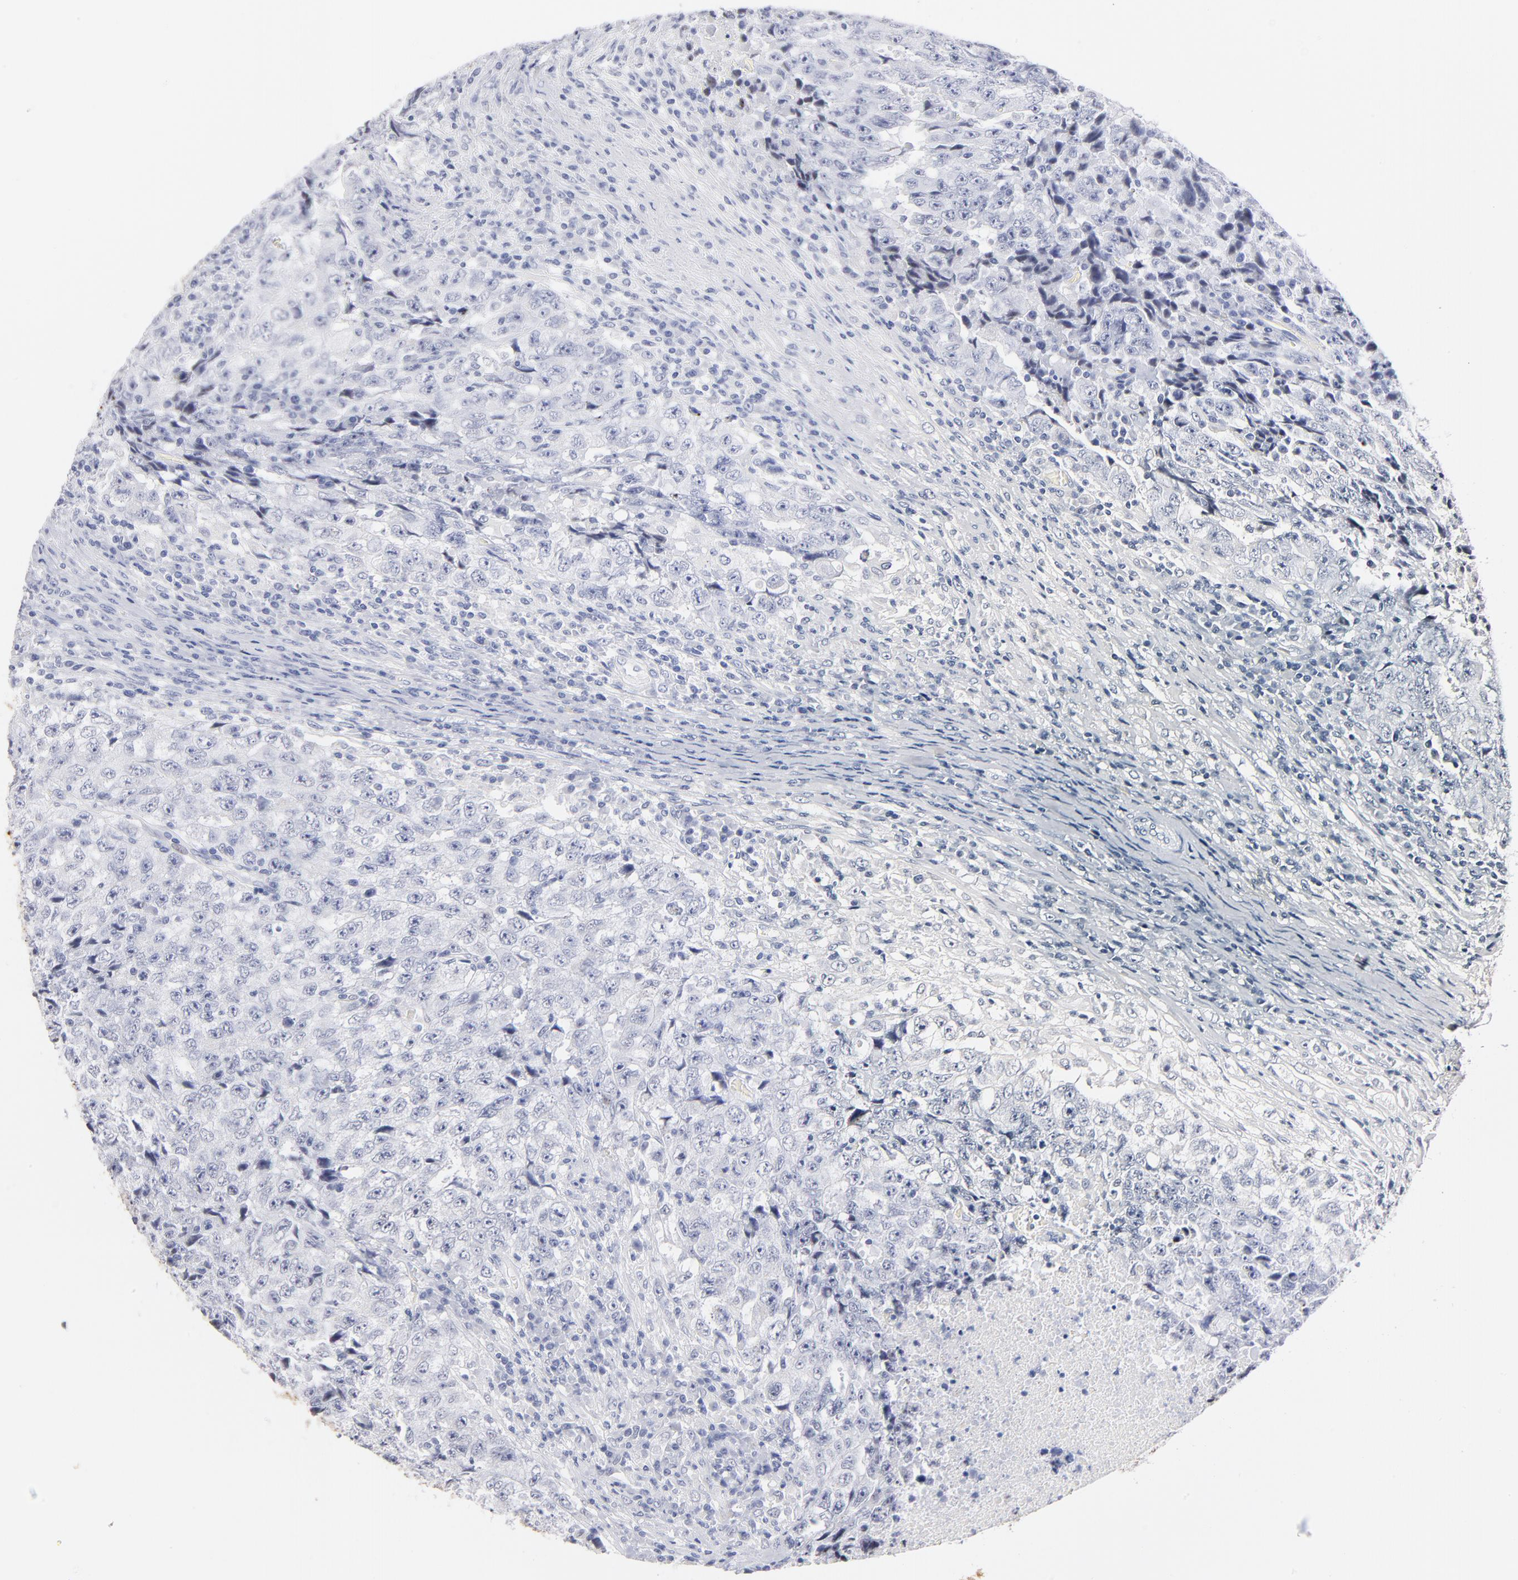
{"staining": {"intensity": "negative", "quantity": "none", "location": "none"}, "tissue": "testis cancer", "cell_type": "Tumor cells", "image_type": "cancer", "snomed": [{"axis": "morphology", "description": "Necrosis, NOS"}, {"axis": "morphology", "description": "Carcinoma, Embryonal, NOS"}, {"axis": "topography", "description": "Testis"}], "caption": "The IHC micrograph has no significant expression in tumor cells of testis cancer (embryonal carcinoma) tissue.", "gene": "KHNYN", "patient": {"sex": "male", "age": 19}}